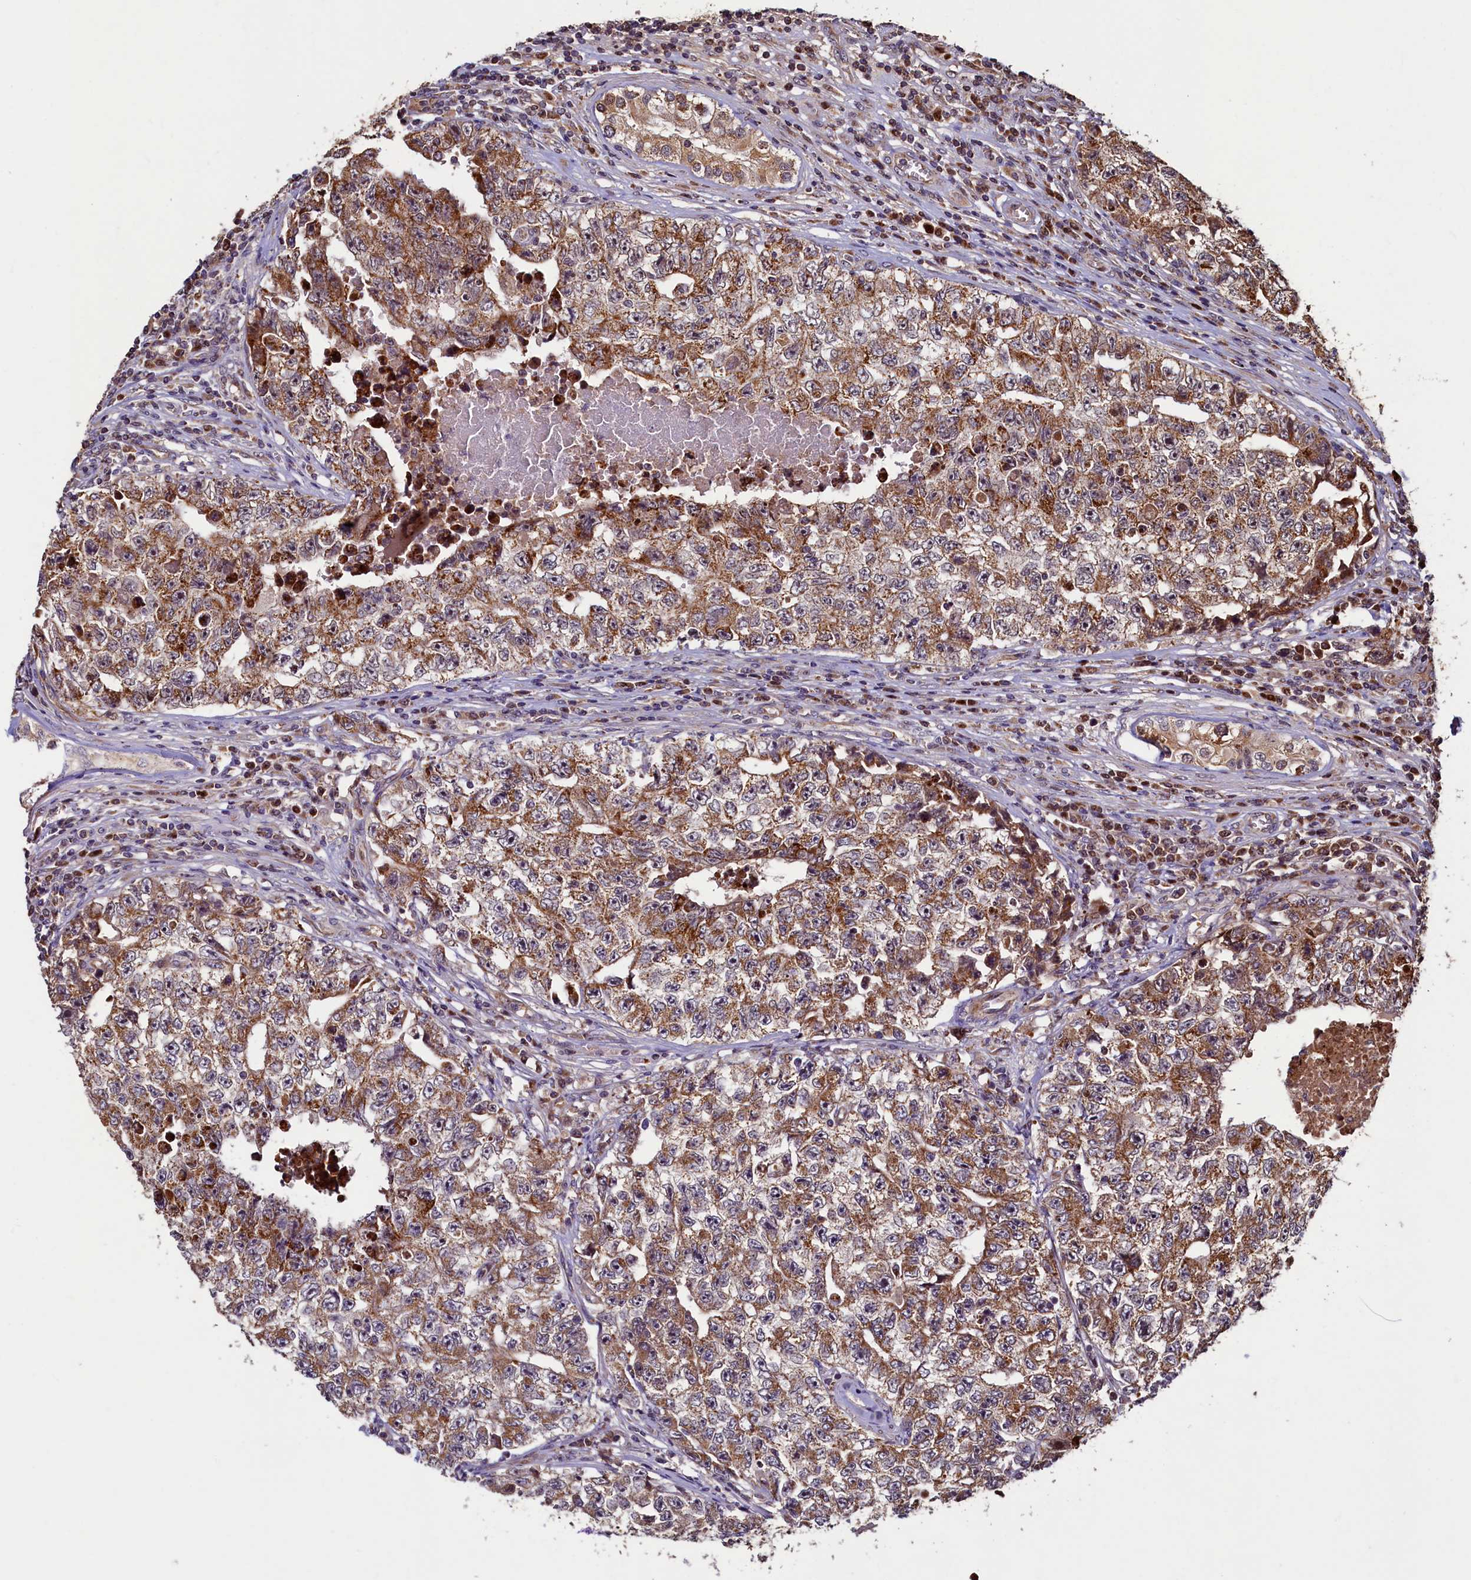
{"staining": {"intensity": "moderate", "quantity": "25%-75%", "location": "cytoplasmic/membranous"}, "tissue": "testis cancer", "cell_type": "Tumor cells", "image_type": "cancer", "snomed": [{"axis": "morphology", "description": "Carcinoma, Embryonal, NOS"}, {"axis": "topography", "description": "Testis"}], "caption": "A brown stain labels moderate cytoplasmic/membranous expression of a protein in testis embryonal carcinoma tumor cells.", "gene": "NCKAP5L", "patient": {"sex": "male", "age": 17}}